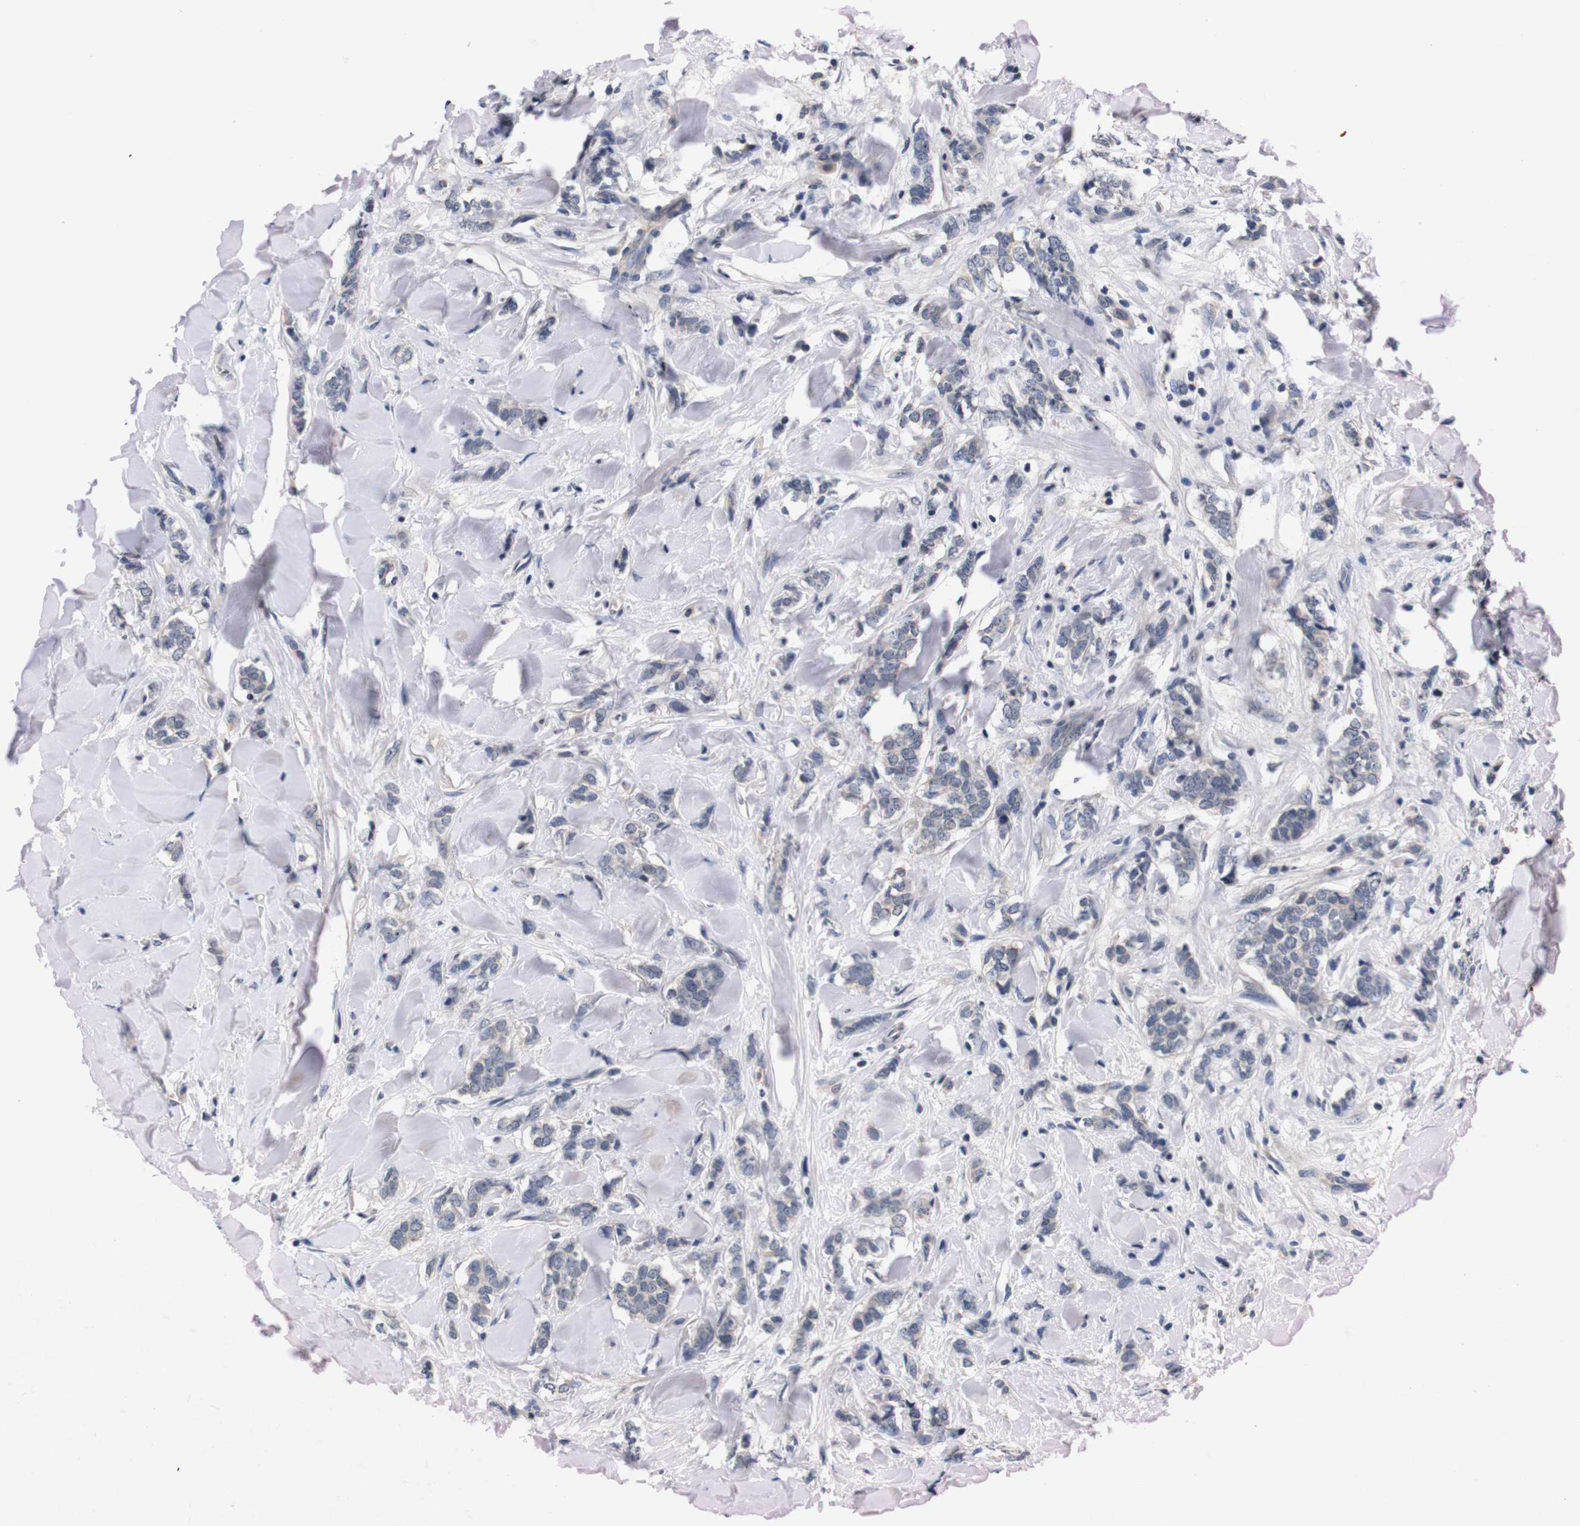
{"staining": {"intensity": "negative", "quantity": "none", "location": "none"}, "tissue": "breast cancer", "cell_type": "Tumor cells", "image_type": "cancer", "snomed": [{"axis": "morphology", "description": "Lobular carcinoma"}, {"axis": "topography", "description": "Skin"}, {"axis": "topography", "description": "Breast"}], "caption": "This is an immunohistochemistry photomicrograph of lobular carcinoma (breast). There is no expression in tumor cells.", "gene": "TNFRSF21", "patient": {"sex": "female", "age": 46}}